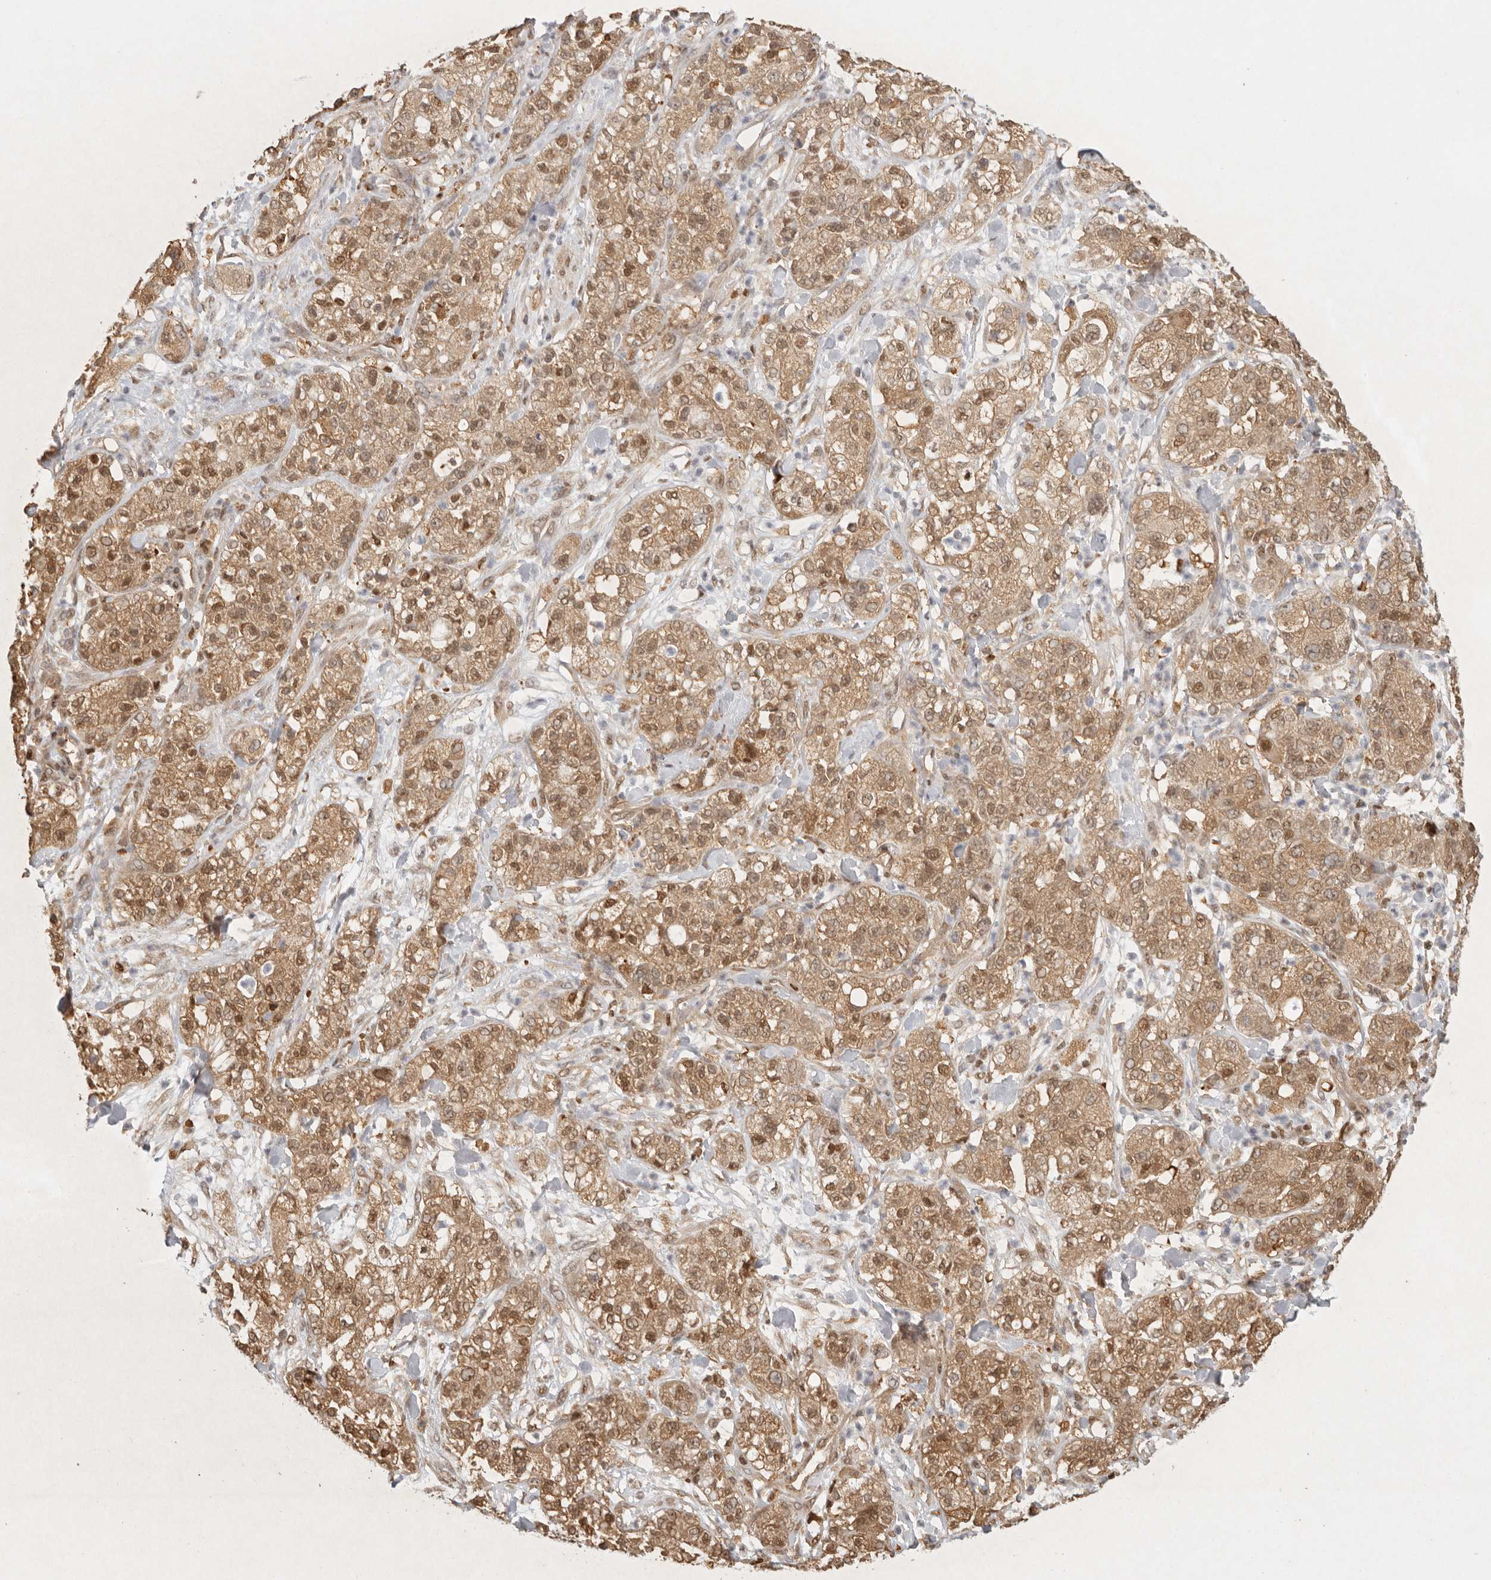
{"staining": {"intensity": "moderate", "quantity": ">75%", "location": "cytoplasmic/membranous,nuclear"}, "tissue": "pancreatic cancer", "cell_type": "Tumor cells", "image_type": "cancer", "snomed": [{"axis": "morphology", "description": "Adenocarcinoma, NOS"}, {"axis": "topography", "description": "Pancreas"}], "caption": "The image reveals a brown stain indicating the presence of a protein in the cytoplasmic/membranous and nuclear of tumor cells in adenocarcinoma (pancreatic). The protein of interest is stained brown, and the nuclei are stained in blue (DAB IHC with brightfield microscopy, high magnification).", "gene": "PSMA5", "patient": {"sex": "female", "age": 78}}